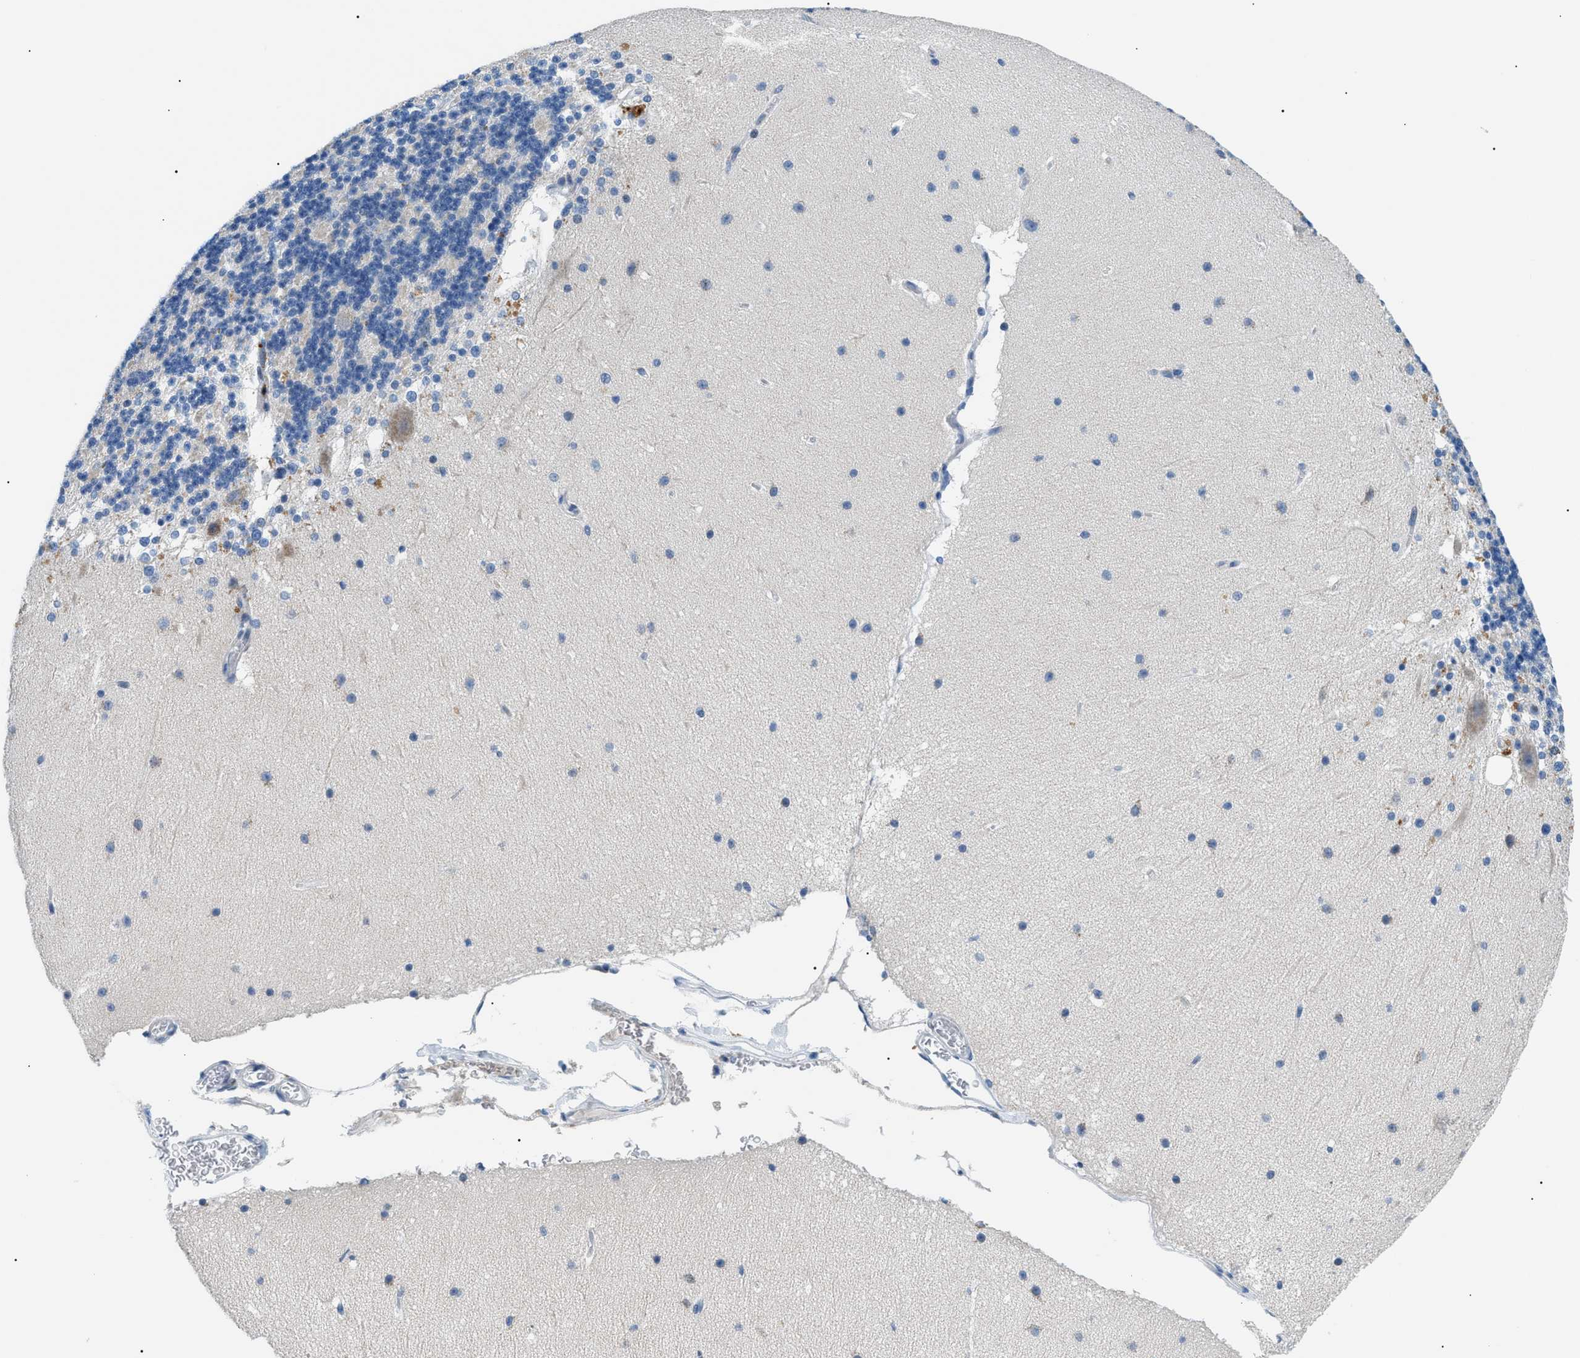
{"staining": {"intensity": "negative", "quantity": "none", "location": "none"}, "tissue": "cerebellum", "cell_type": "Cells in granular layer", "image_type": "normal", "snomed": [{"axis": "morphology", "description": "Normal tissue, NOS"}, {"axis": "topography", "description": "Cerebellum"}], "caption": "Immunohistochemistry histopathology image of benign cerebellum stained for a protein (brown), which reveals no staining in cells in granular layer.", "gene": "SMARCC1", "patient": {"sex": "female", "age": 19}}